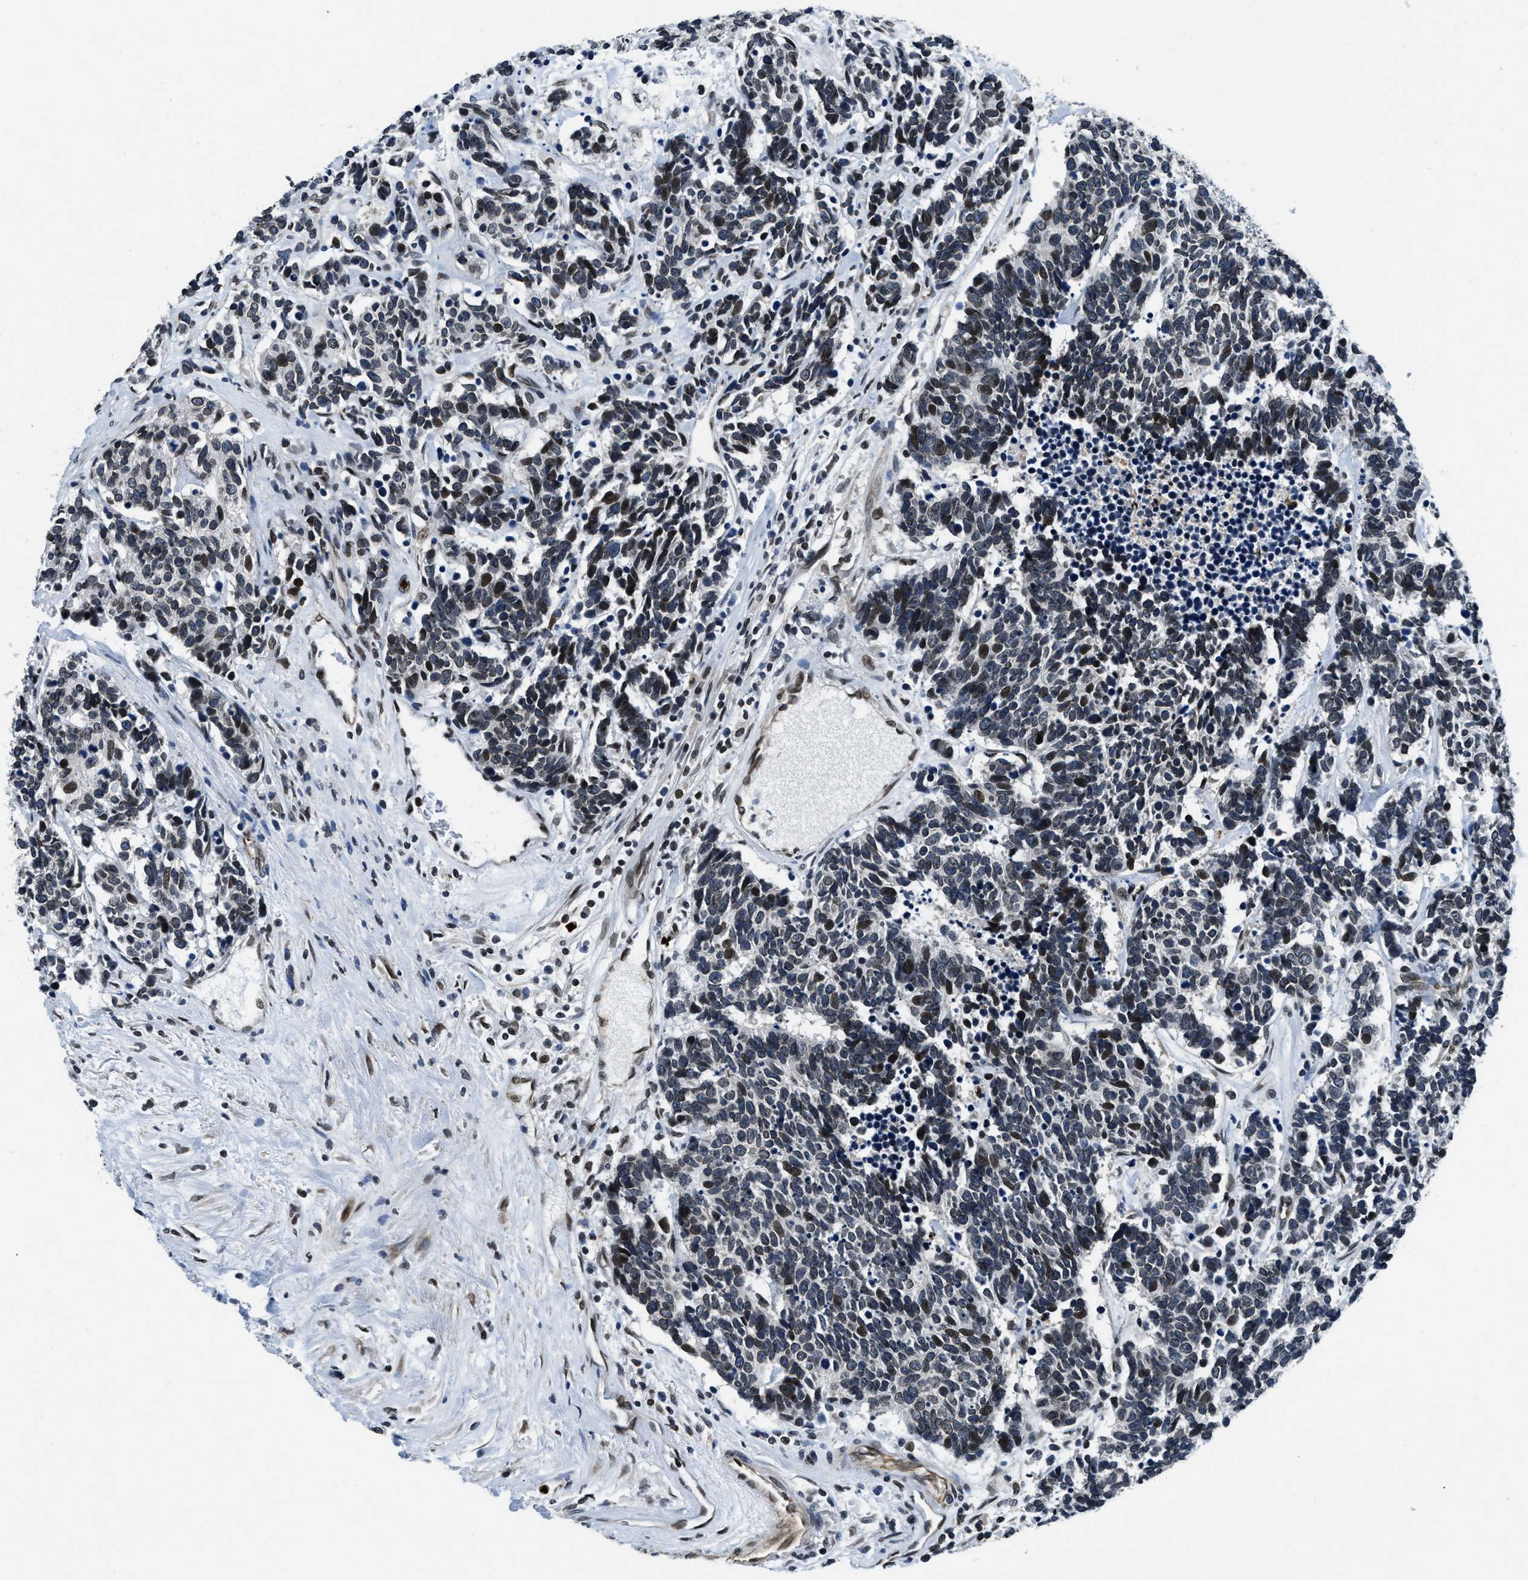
{"staining": {"intensity": "moderate", "quantity": ">75%", "location": "nuclear"}, "tissue": "carcinoid", "cell_type": "Tumor cells", "image_type": "cancer", "snomed": [{"axis": "morphology", "description": "Carcinoma, NOS"}, {"axis": "morphology", "description": "Carcinoid, malignant, NOS"}, {"axis": "topography", "description": "Urinary bladder"}], "caption": "Immunohistochemical staining of human carcinoid reveals medium levels of moderate nuclear protein expression in about >75% of tumor cells.", "gene": "ZC3HC1", "patient": {"sex": "male", "age": 57}}